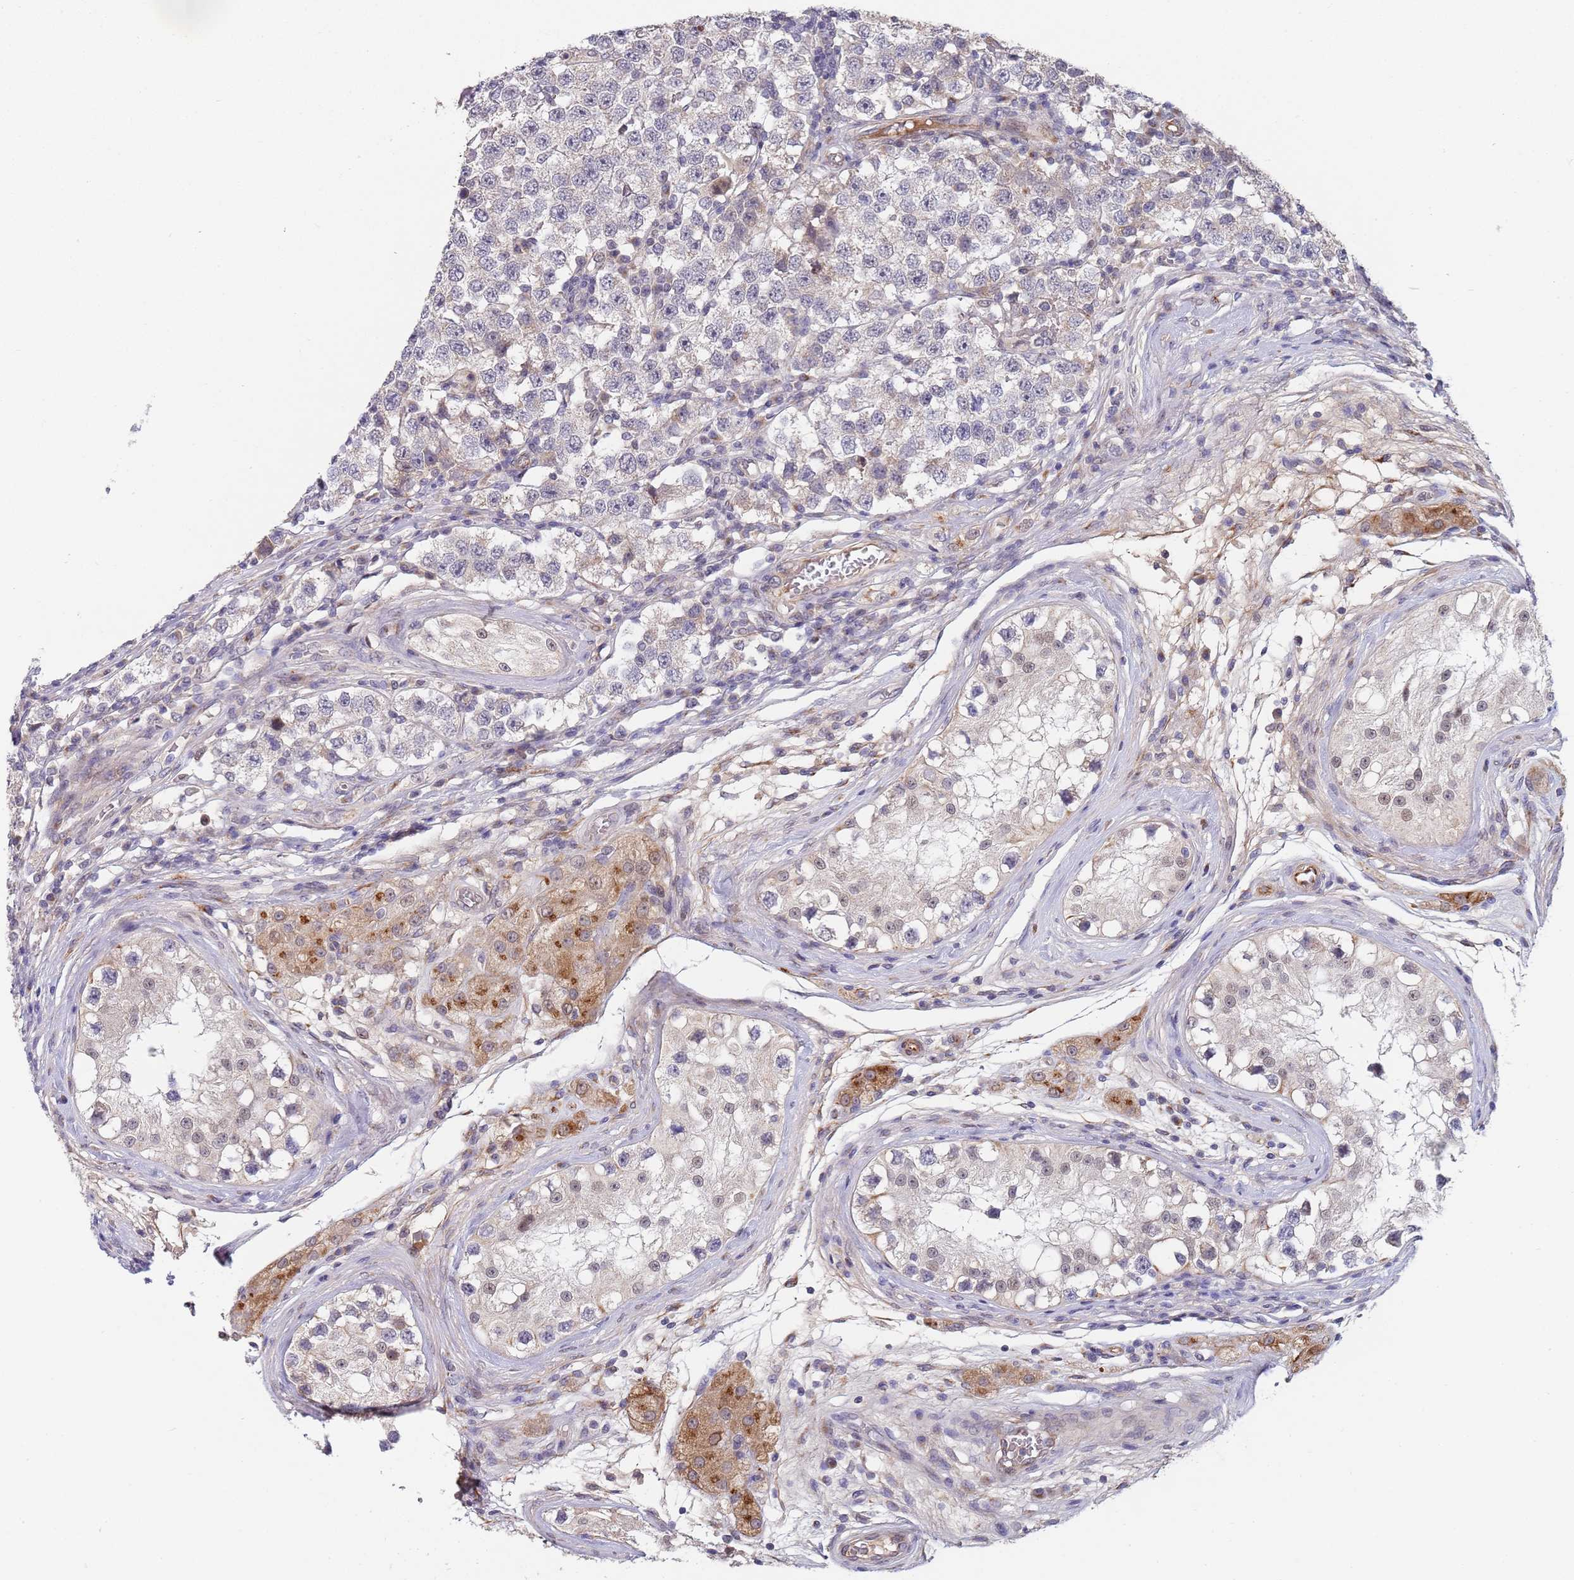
{"staining": {"intensity": "negative", "quantity": "none", "location": "none"}, "tissue": "testis cancer", "cell_type": "Tumor cells", "image_type": "cancer", "snomed": [{"axis": "morphology", "description": "Seminoma, NOS"}, {"axis": "topography", "description": "Testis"}], "caption": "An IHC photomicrograph of testis seminoma is shown. There is no staining in tumor cells of testis seminoma. (Immunohistochemistry, brightfield microscopy, high magnification).", "gene": "B4GALT4", "patient": {"sex": "male", "age": 34}}